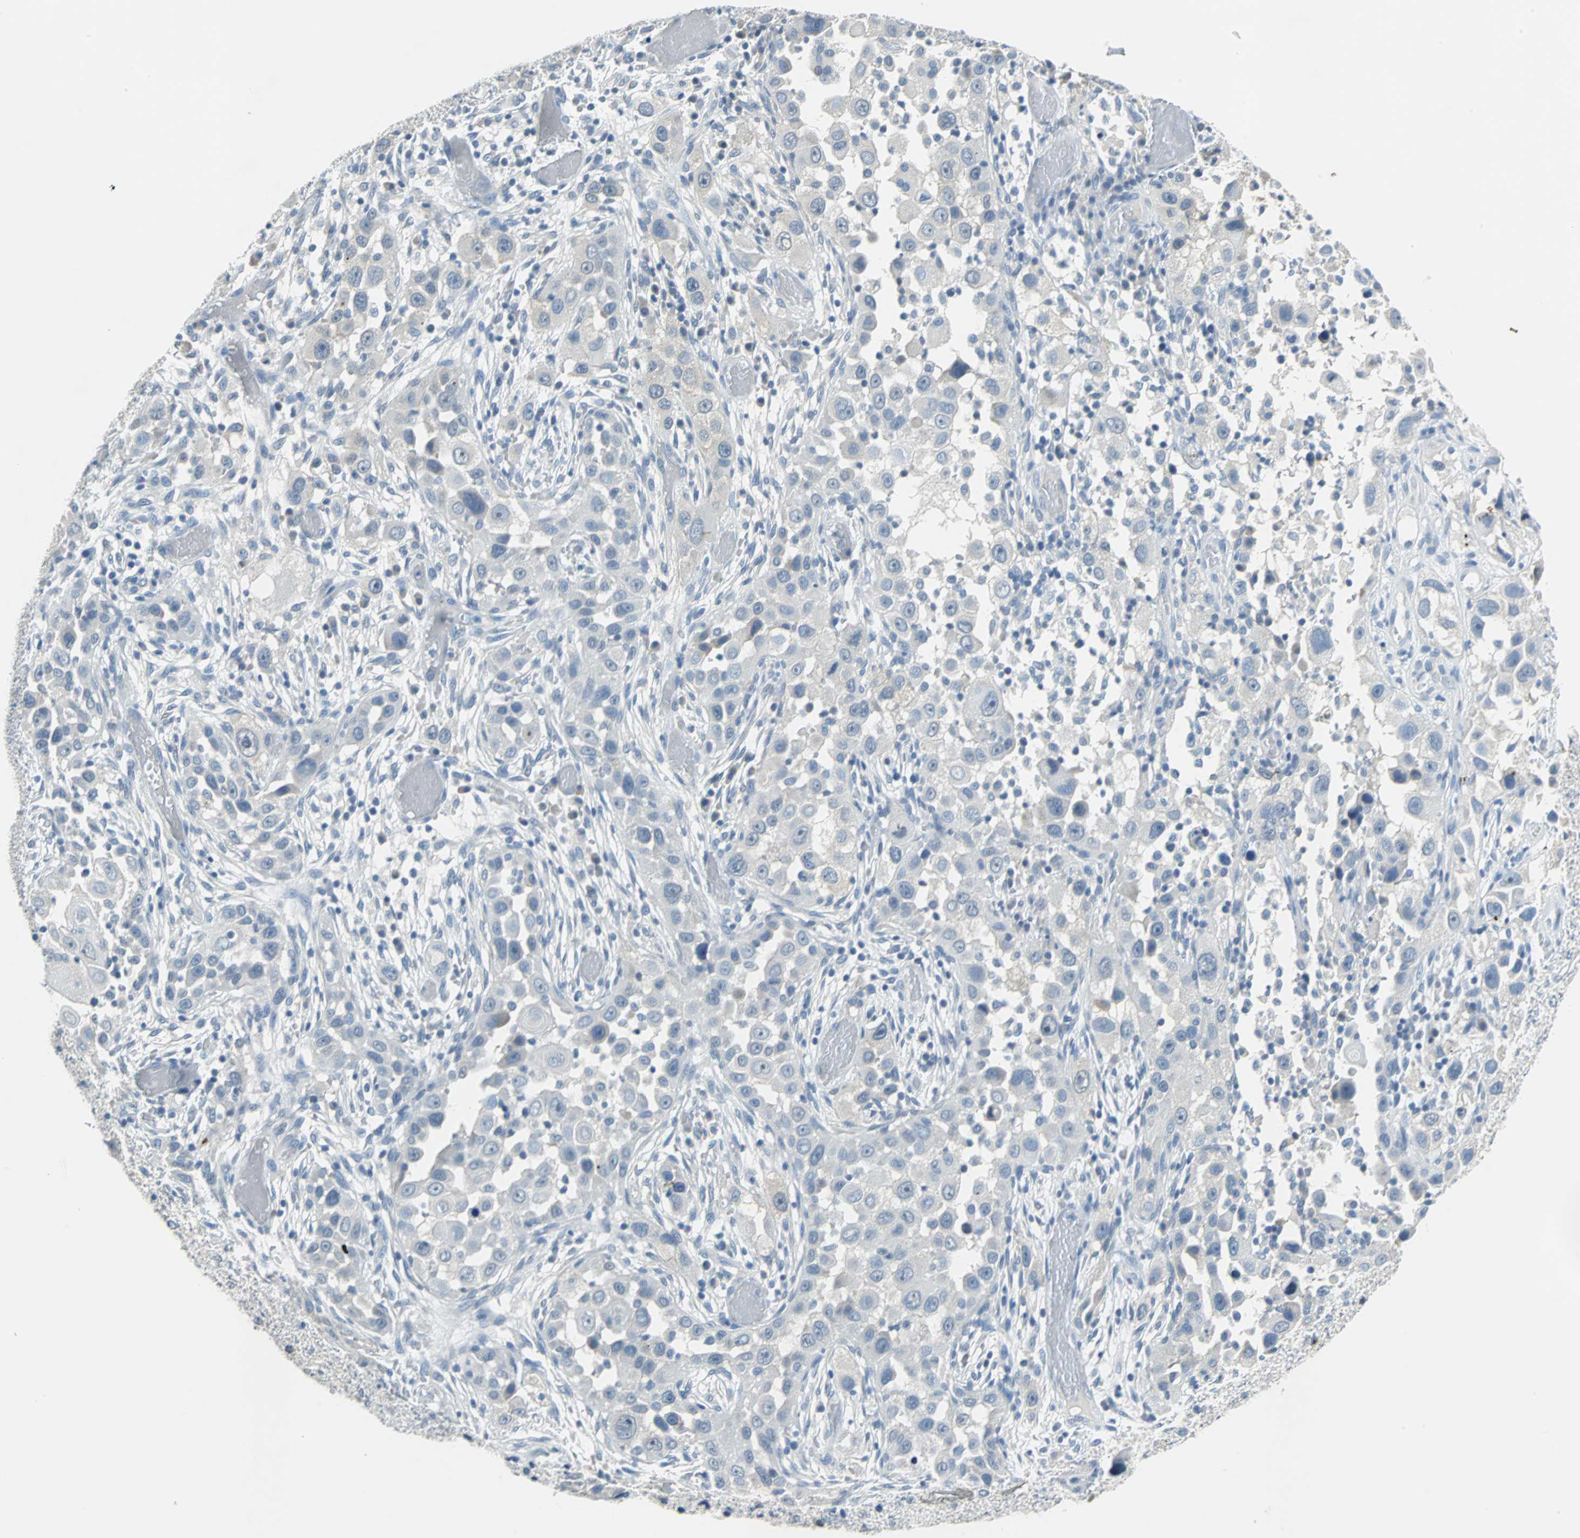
{"staining": {"intensity": "negative", "quantity": "none", "location": "none"}, "tissue": "head and neck cancer", "cell_type": "Tumor cells", "image_type": "cancer", "snomed": [{"axis": "morphology", "description": "Carcinoma, NOS"}, {"axis": "topography", "description": "Head-Neck"}], "caption": "Head and neck cancer was stained to show a protein in brown. There is no significant staining in tumor cells. The staining is performed using DAB brown chromogen with nuclei counter-stained in using hematoxylin.", "gene": "MUC7", "patient": {"sex": "male", "age": 87}}